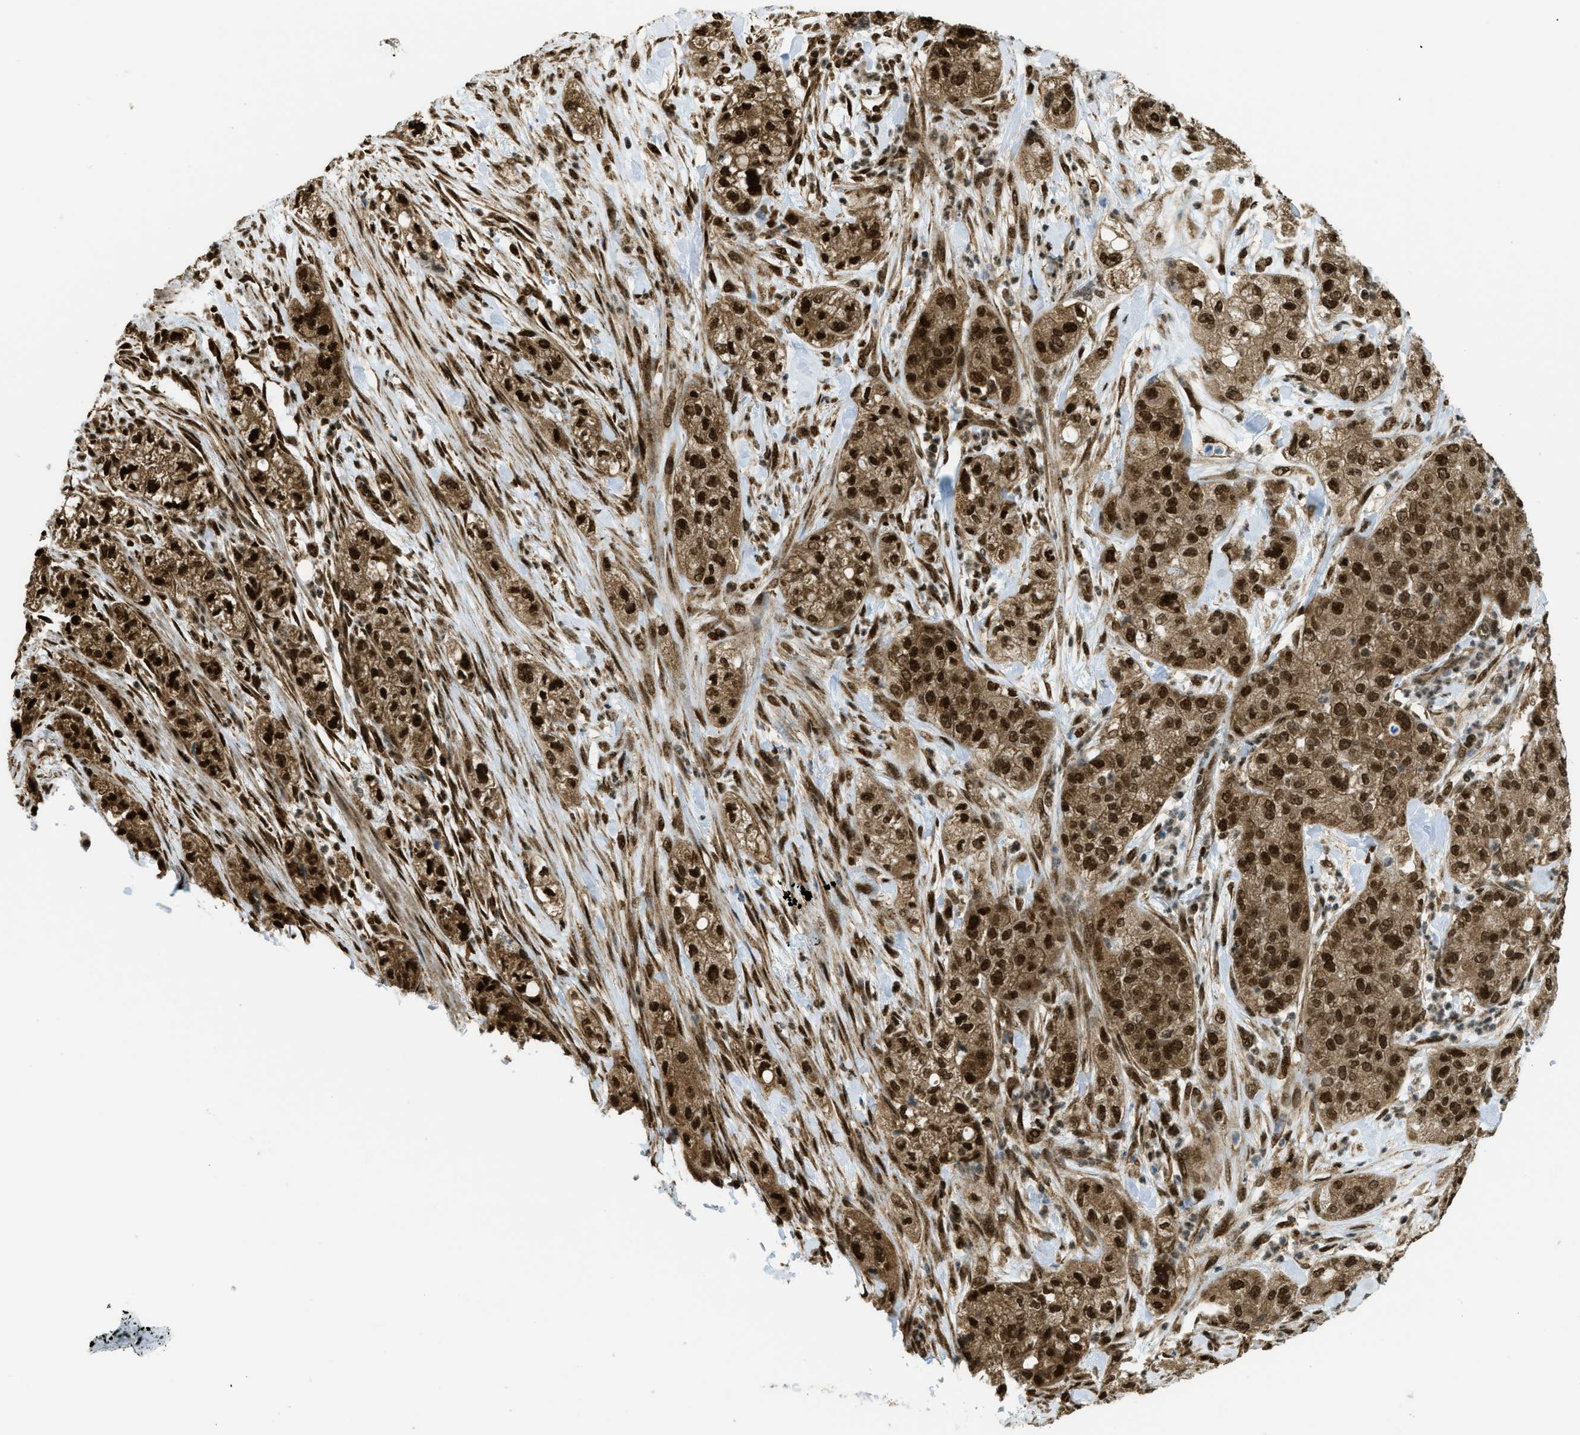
{"staining": {"intensity": "strong", "quantity": ">75%", "location": "cytoplasmic/membranous,nuclear"}, "tissue": "pancreatic cancer", "cell_type": "Tumor cells", "image_type": "cancer", "snomed": [{"axis": "morphology", "description": "Adenocarcinoma, NOS"}, {"axis": "topography", "description": "Pancreas"}], "caption": "A brown stain highlights strong cytoplasmic/membranous and nuclear staining of a protein in human pancreatic cancer tumor cells.", "gene": "TNPO1", "patient": {"sex": "female", "age": 78}}